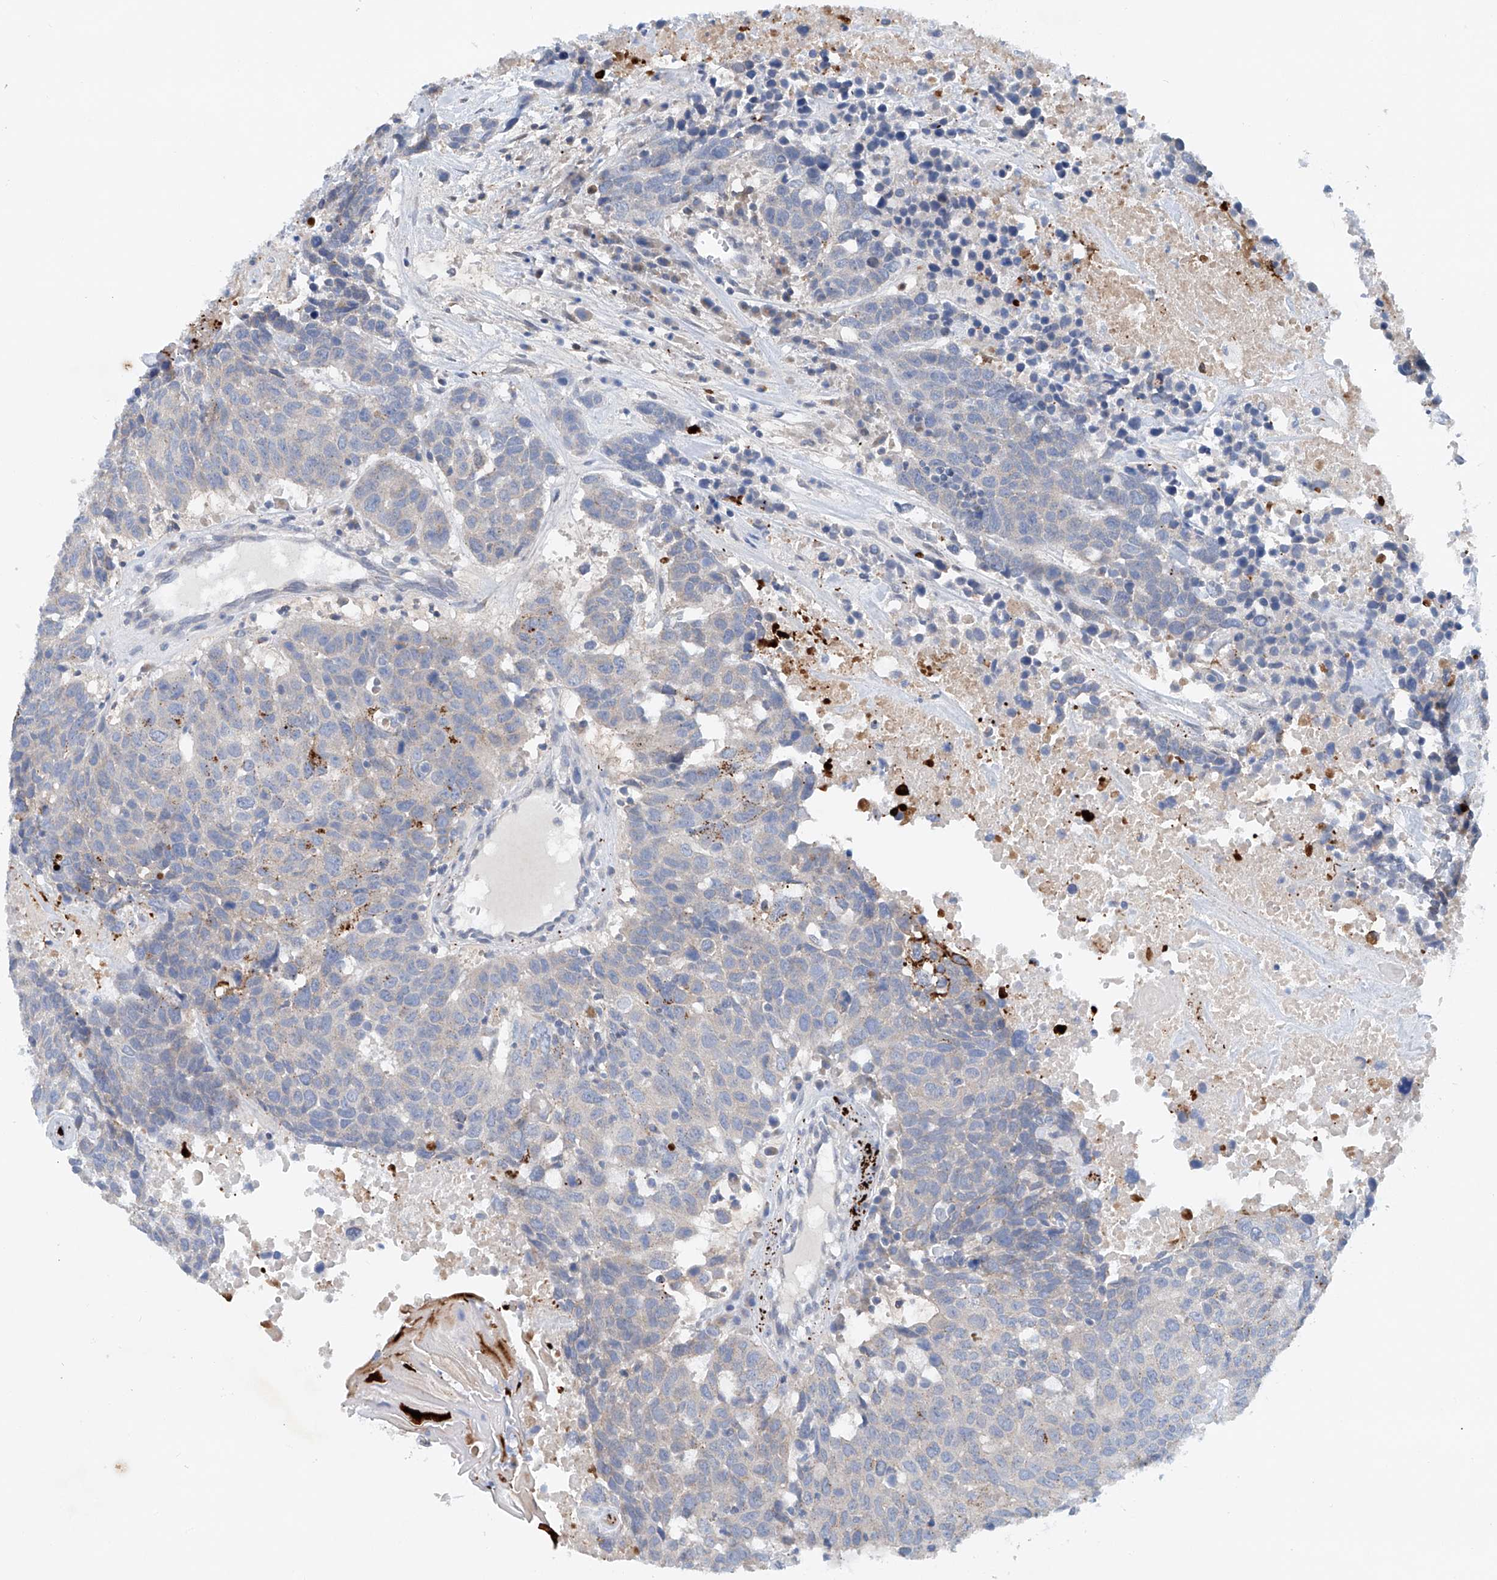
{"staining": {"intensity": "negative", "quantity": "none", "location": "none"}, "tissue": "head and neck cancer", "cell_type": "Tumor cells", "image_type": "cancer", "snomed": [{"axis": "morphology", "description": "Squamous cell carcinoma, NOS"}, {"axis": "topography", "description": "Head-Neck"}], "caption": "A photomicrograph of human head and neck cancer (squamous cell carcinoma) is negative for staining in tumor cells.", "gene": "CEP85L", "patient": {"sex": "male", "age": 66}}